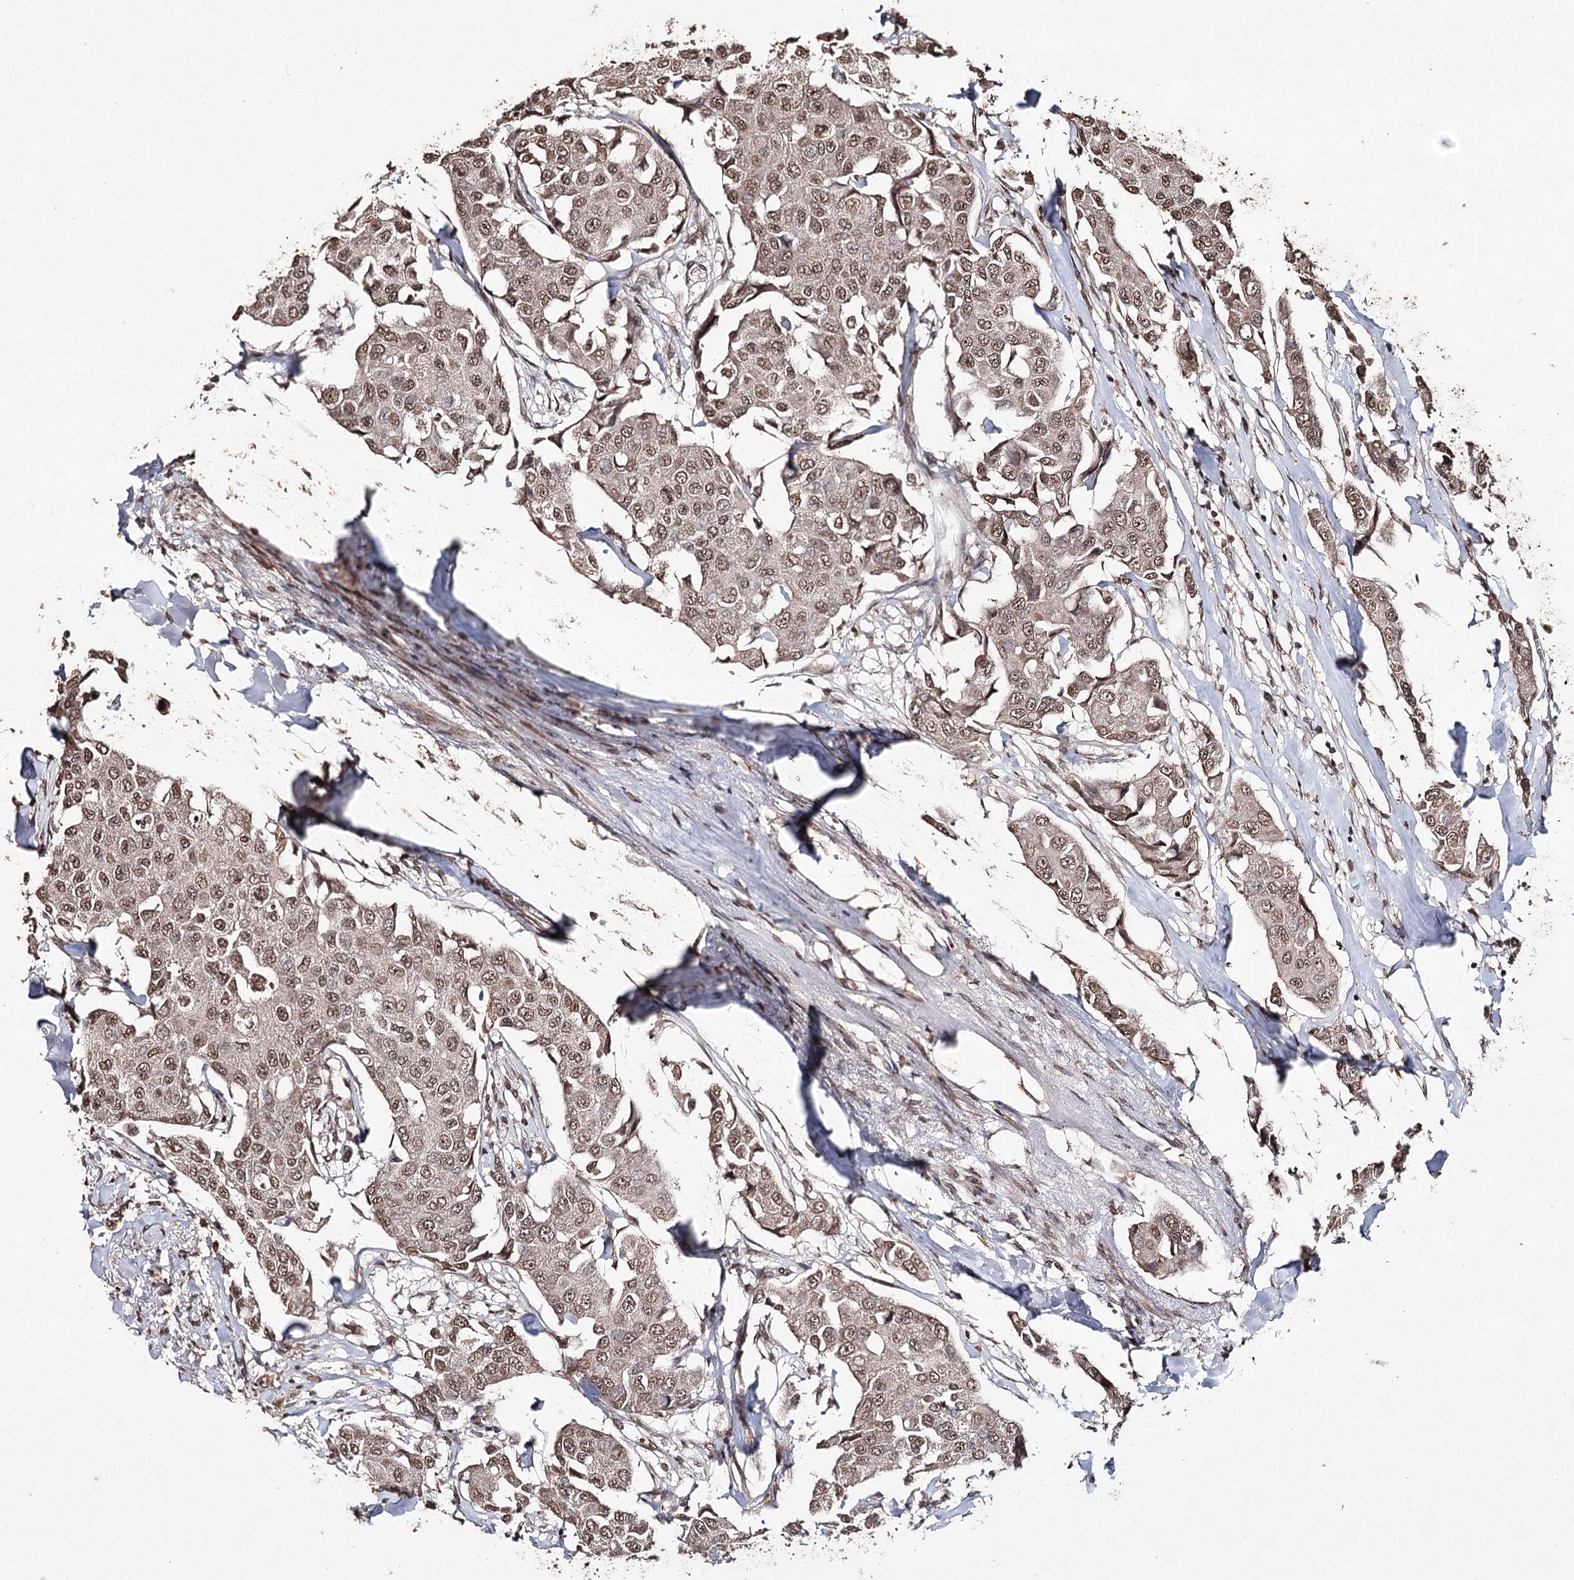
{"staining": {"intensity": "moderate", "quantity": ">75%", "location": "nuclear"}, "tissue": "breast cancer", "cell_type": "Tumor cells", "image_type": "cancer", "snomed": [{"axis": "morphology", "description": "Duct carcinoma"}, {"axis": "topography", "description": "Breast"}], "caption": "High-power microscopy captured an IHC histopathology image of intraductal carcinoma (breast), revealing moderate nuclear staining in about >75% of tumor cells.", "gene": "ATG14", "patient": {"sex": "female", "age": 80}}